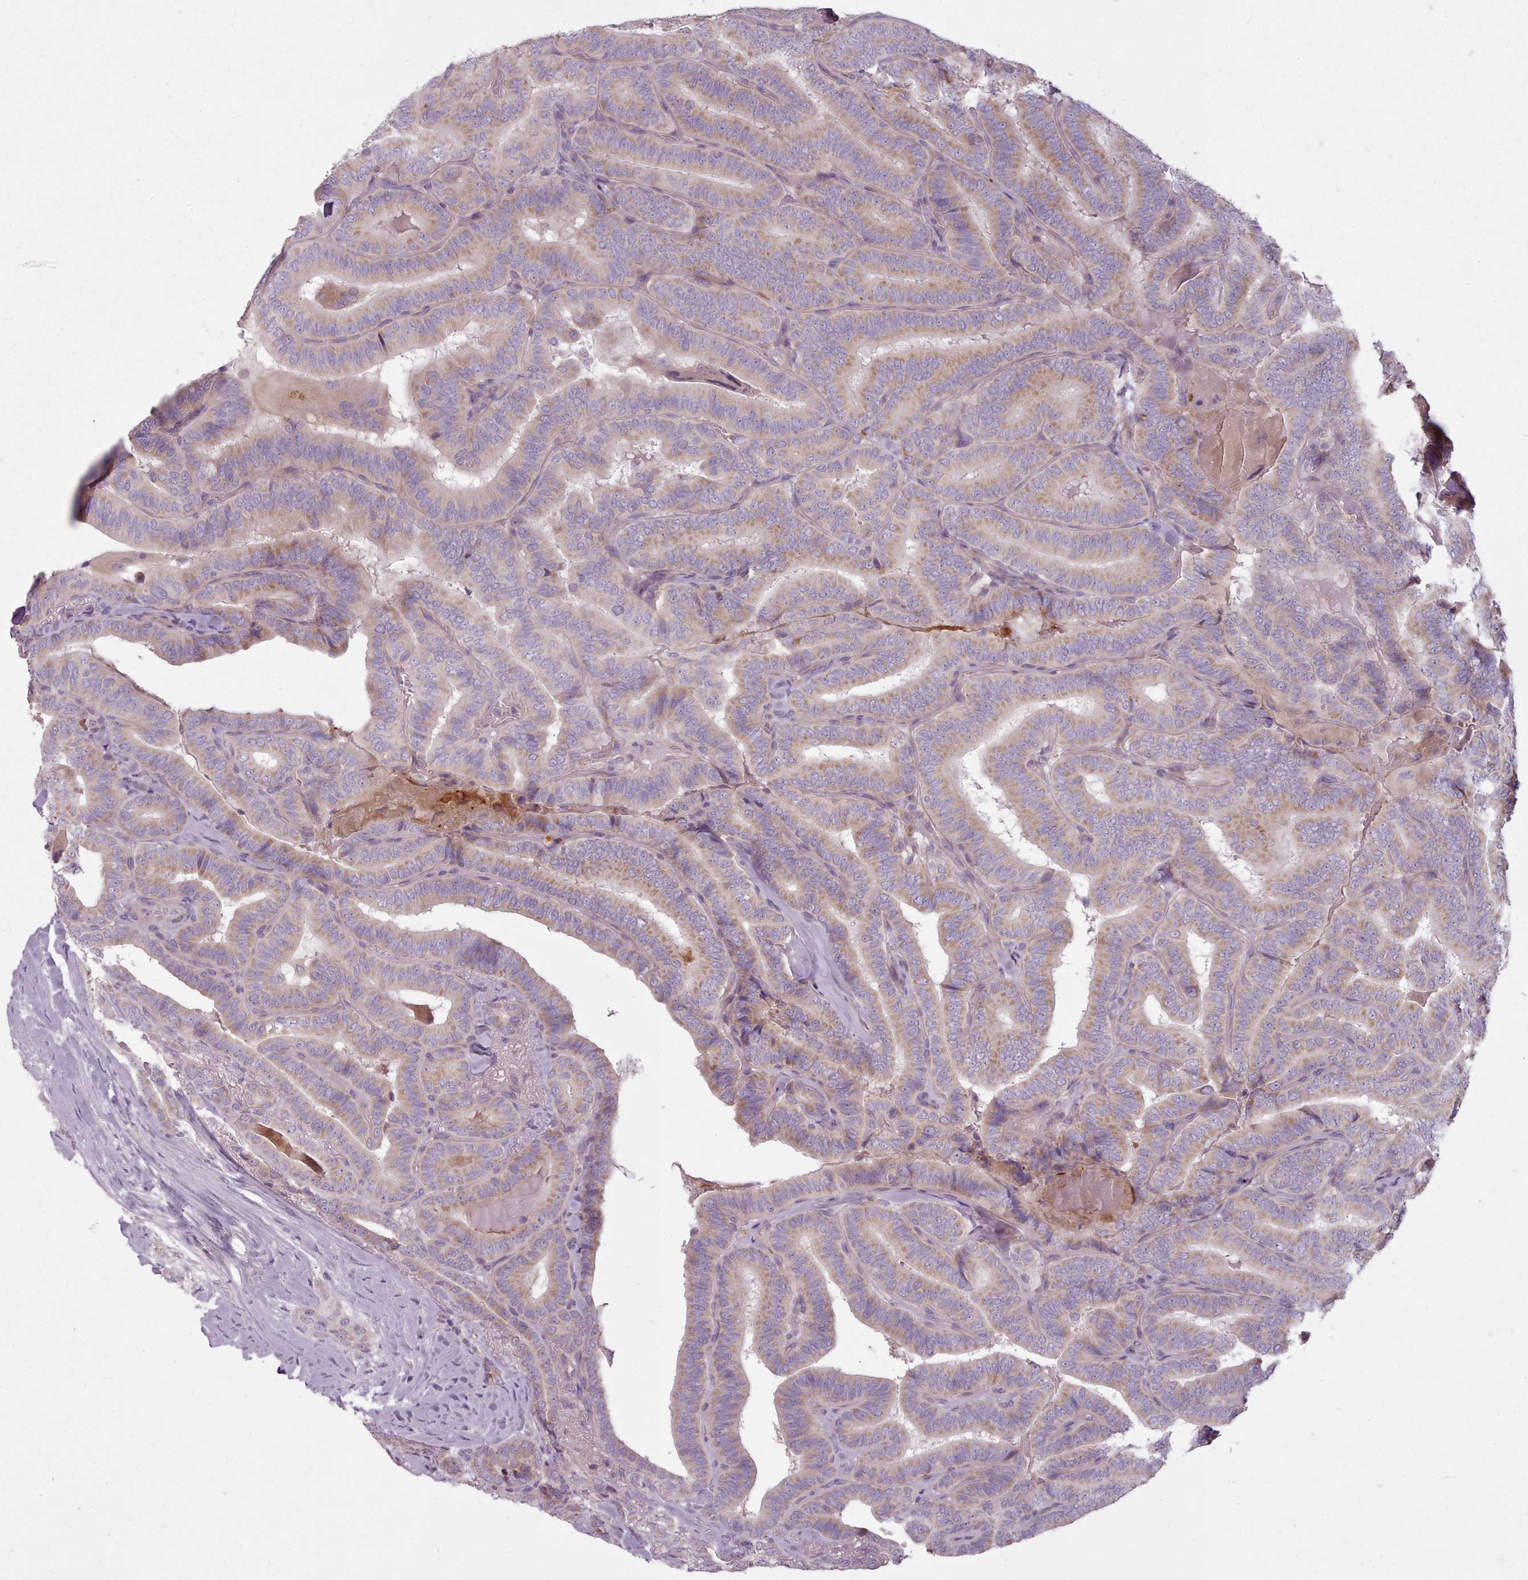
{"staining": {"intensity": "moderate", "quantity": "25%-75%", "location": "cytoplasmic/membranous"}, "tissue": "thyroid cancer", "cell_type": "Tumor cells", "image_type": "cancer", "snomed": [{"axis": "morphology", "description": "Papillary adenocarcinoma, NOS"}, {"axis": "topography", "description": "Thyroid gland"}], "caption": "Human thyroid papillary adenocarcinoma stained with a brown dye demonstrates moderate cytoplasmic/membranous positive expression in approximately 25%-75% of tumor cells.", "gene": "LAPTM5", "patient": {"sex": "male", "age": 61}}